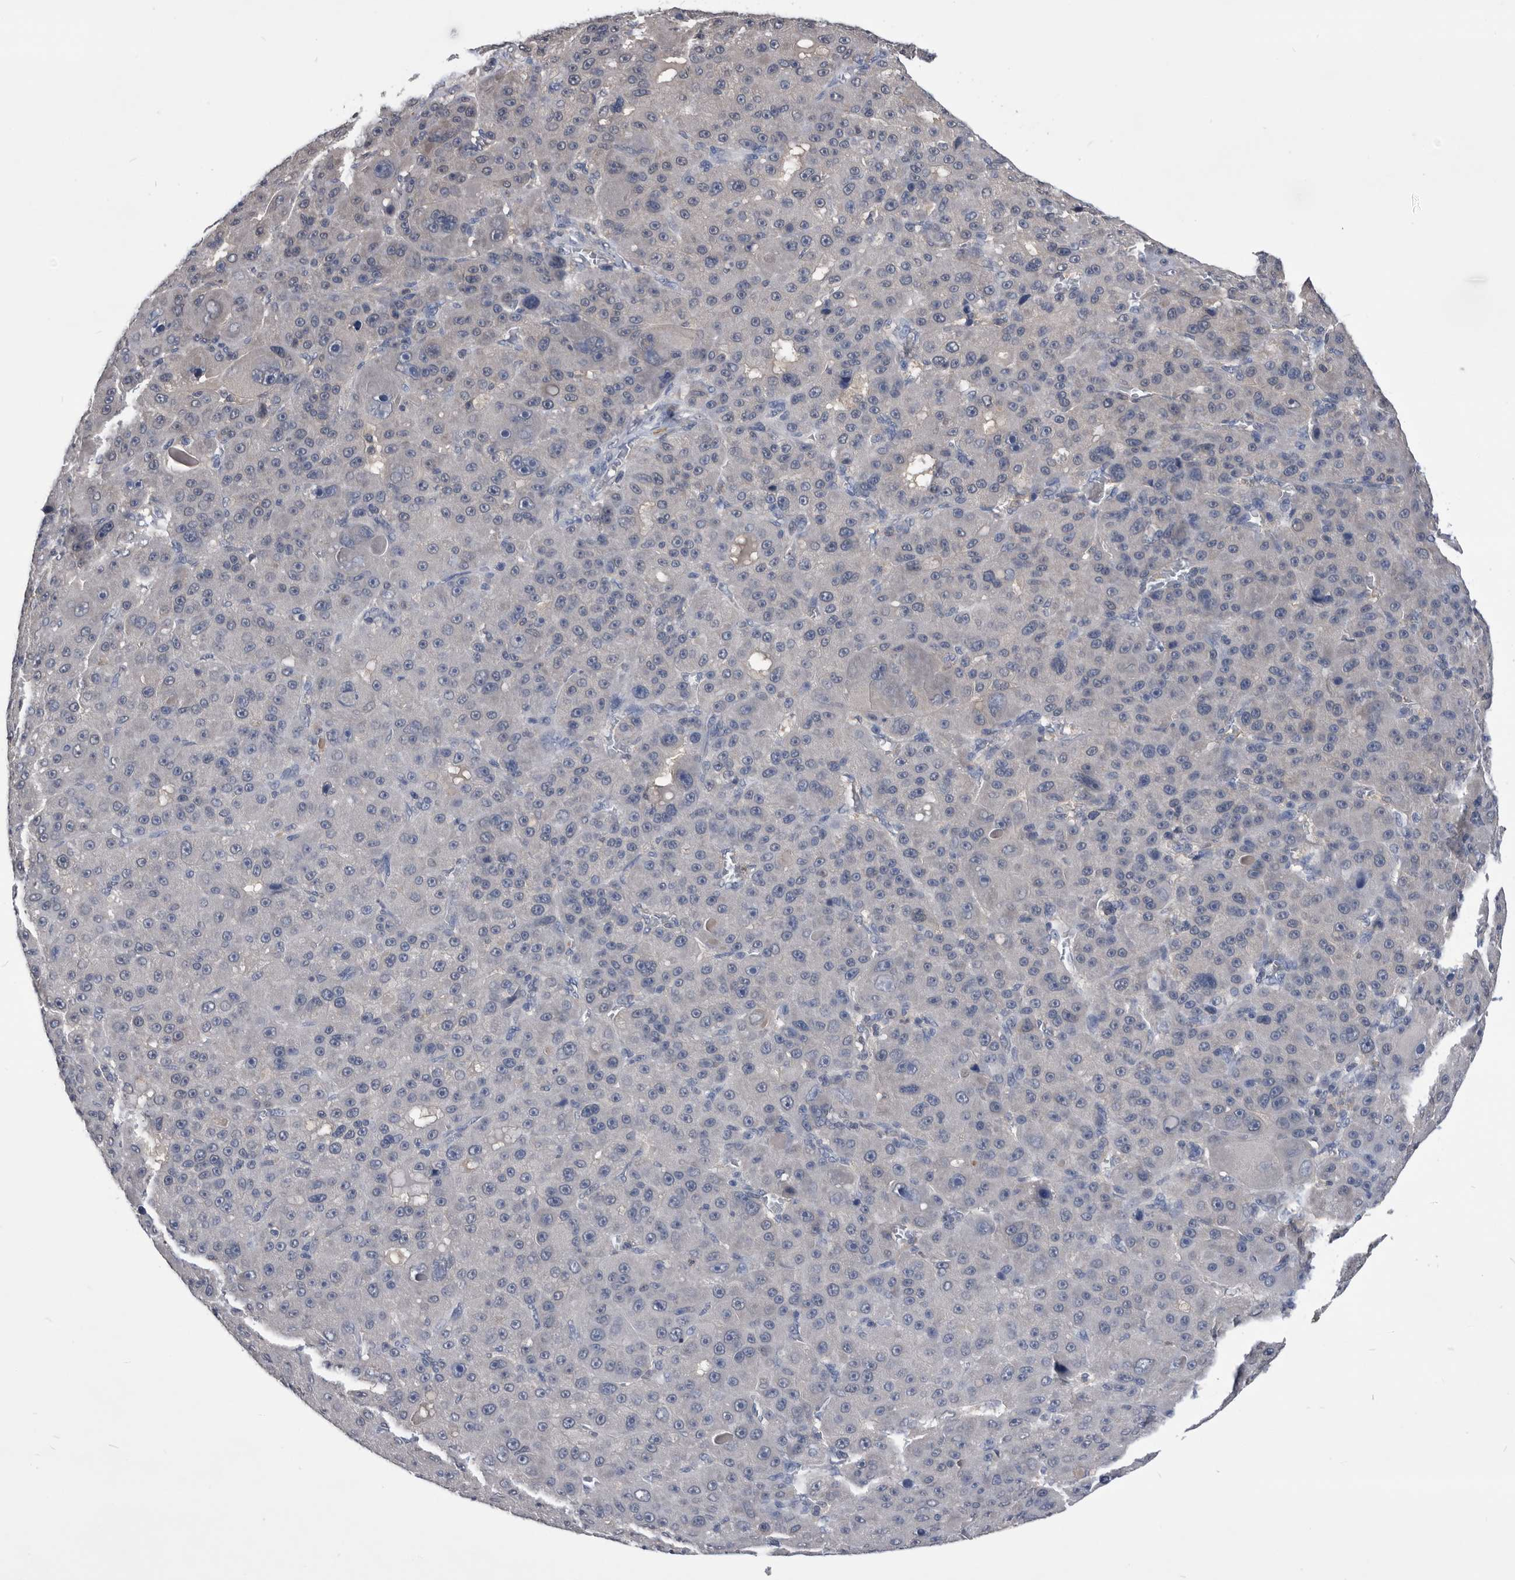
{"staining": {"intensity": "negative", "quantity": "none", "location": "none"}, "tissue": "liver cancer", "cell_type": "Tumor cells", "image_type": "cancer", "snomed": [{"axis": "morphology", "description": "Carcinoma, Hepatocellular, NOS"}, {"axis": "topography", "description": "Liver"}], "caption": "DAB immunohistochemical staining of liver cancer (hepatocellular carcinoma) demonstrates no significant positivity in tumor cells.", "gene": "PDXK", "patient": {"sex": "male", "age": 76}}